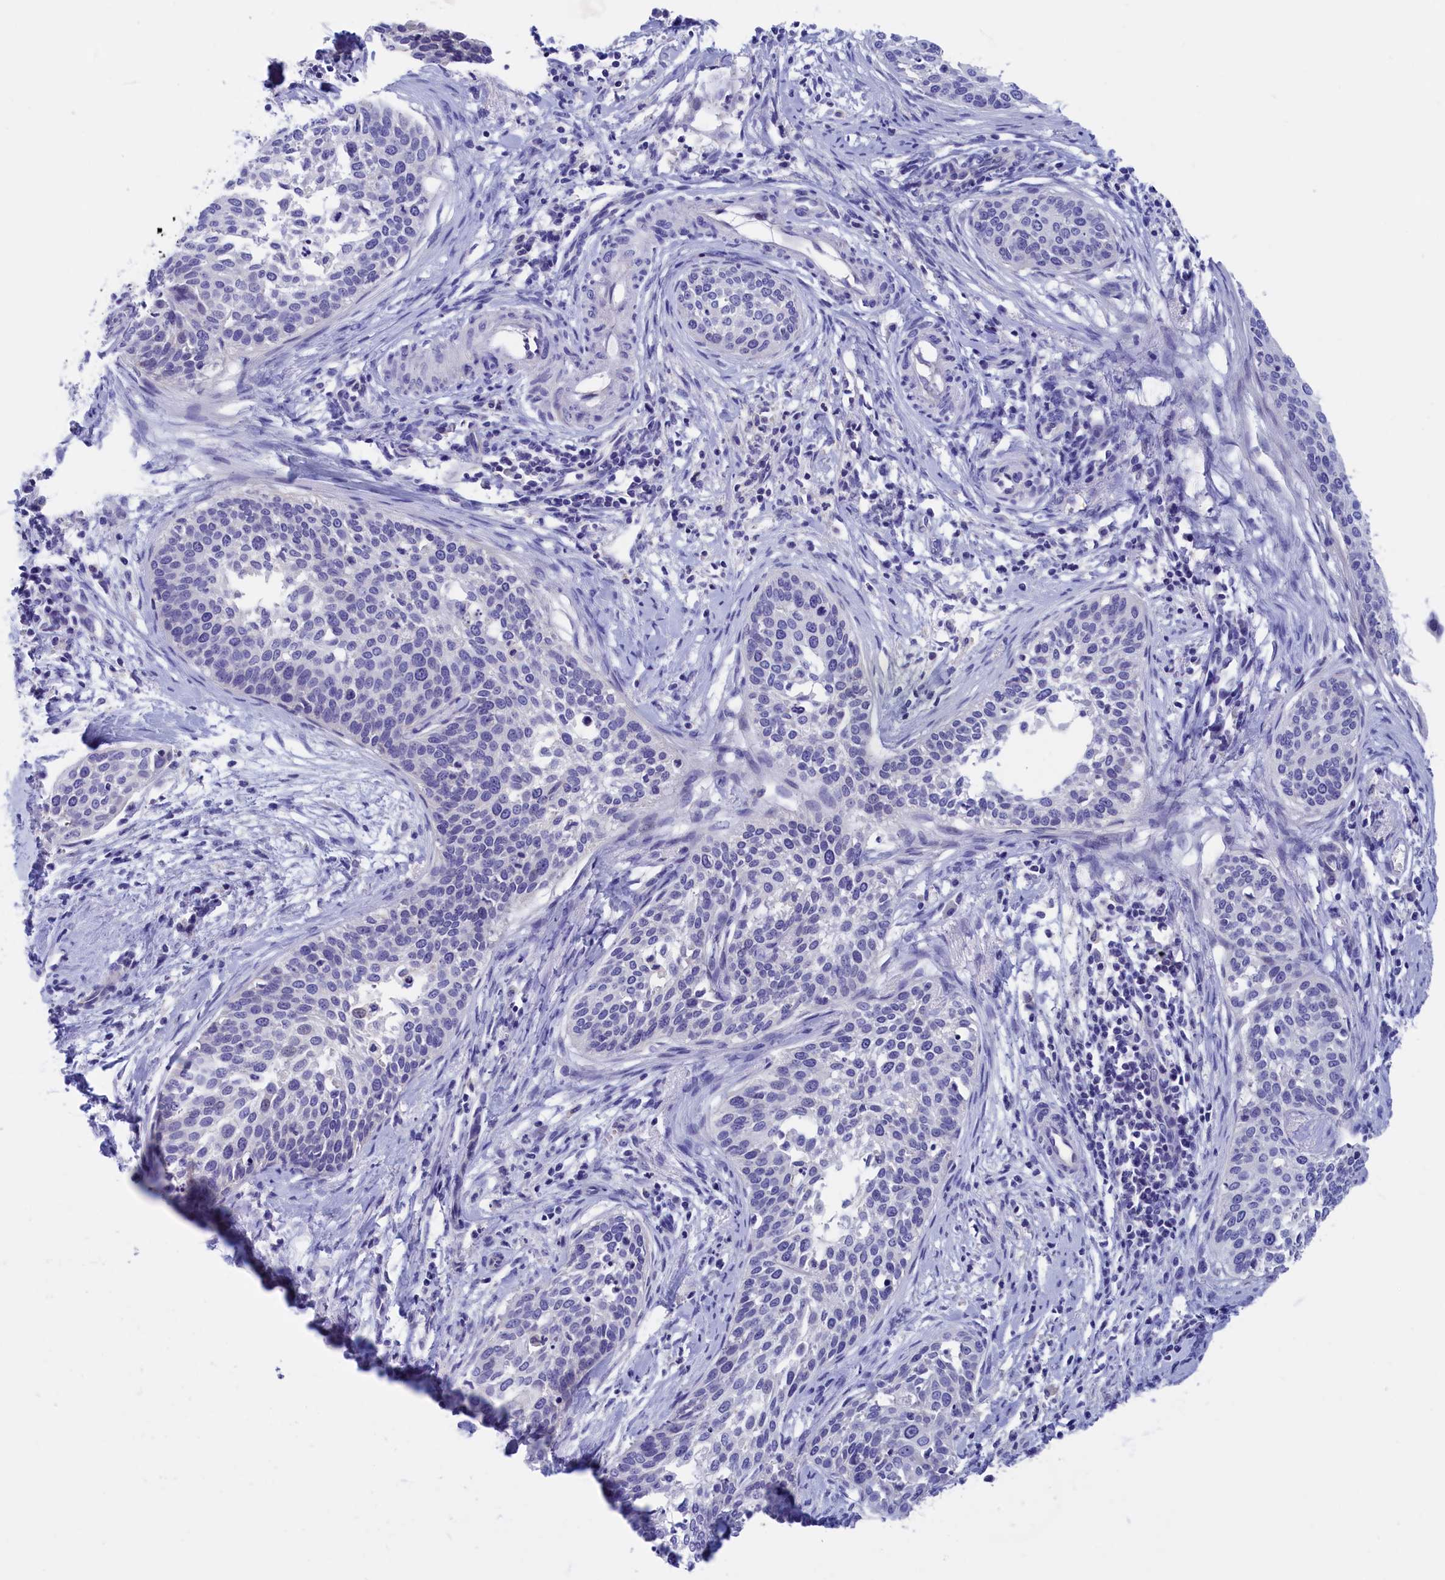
{"staining": {"intensity": "negative", "quantity": "none", "location": "none"}, "tissue": "cervical cancer", "cell_type": "Tumor cells", "image_type": "cancer", "snomed": [{"axis": "morphology", "description": "Squamous cell carcinoma, NOS"}, {"axis": "topography", "description": "Cervix"}], "caption": "An immunohistochemistry micrograph of squamous cell carcinoma (cervical) is shown. There is no staining in tumor cells of squamous cell carcinoma (cervical).", "gene": "VPS35L", "patient": {"sex": "female", "age": 44}}